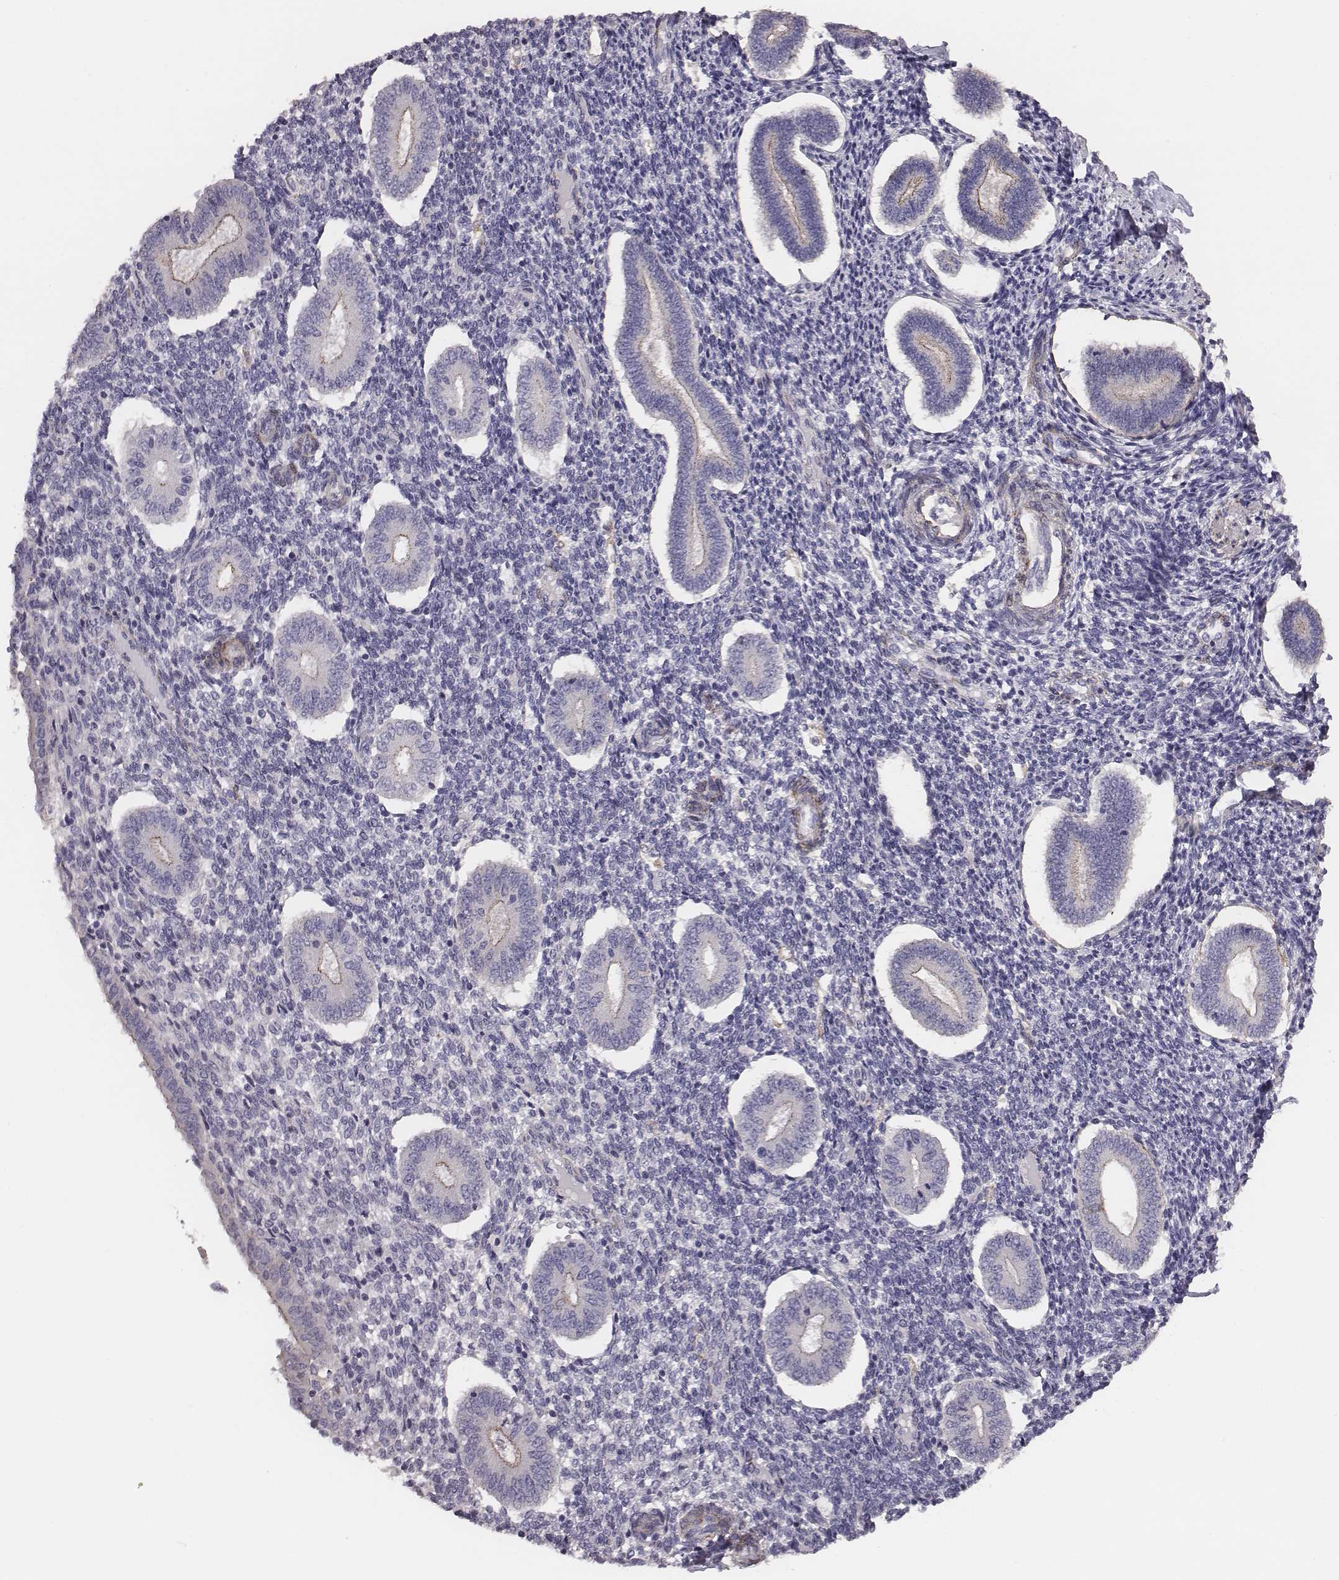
{"staining": {"intensity": "negative", "quantity": "none", "location": "none"}, "tissue": "endometrium", "cell_type": "Cells in endometrial stroma", "image_type": "normal", "snomed": [{"axis": "morphology", "description": "Normal tissue, NOS"}, {"axis": "topography", "description": "Endometrium"}], "caption": "The micrograph shows no significant expression in cells in endometrial stroma of endometrium.", "gene": "PRKCZ", "patient": {"sex": "female", "age": 40}}